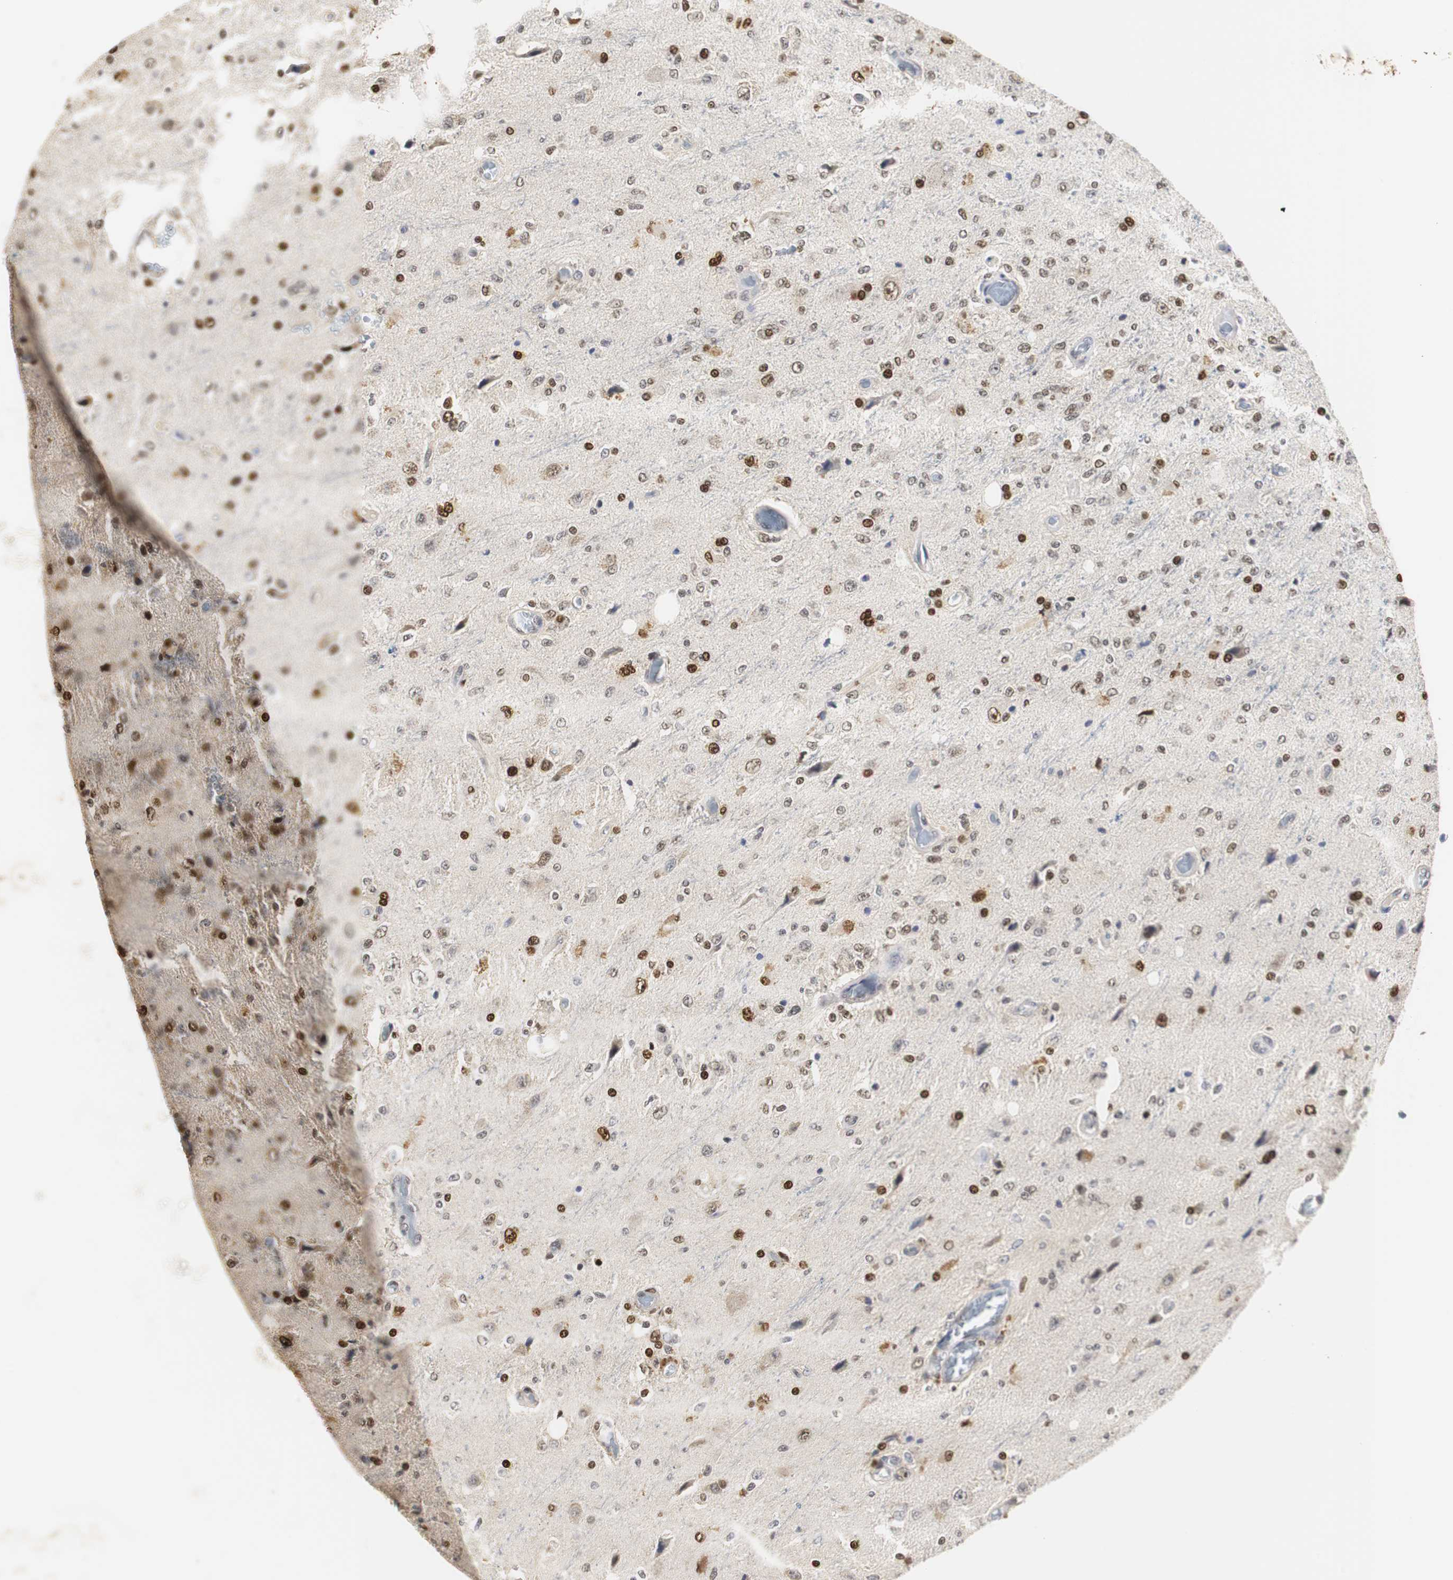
{"staining": {"intensity": "strong", "quantity": ">75%", "location": "nuclear"}, "tissue": "glioma", "cell_type": "Tumor cells", "image_type": "cancer", "snomed": [{"axis": "morphology", "description": "Normal tissue, NOS"}, {"axis": "morphology", "description": "Glioma, malignant, High grade"}, {"axis": "topography", "description": "Cerebral cortex"}], "caption": "Immunohistochemical staining of glioma demonstrates high levels of strong nuclear protein staining in about >75% of tumor cells. (brown staining indicates protein expression, while blue staining denotes nuclei).", "gene": "ZFC3H1", "patient": {"sex": "male", "age": 77}}